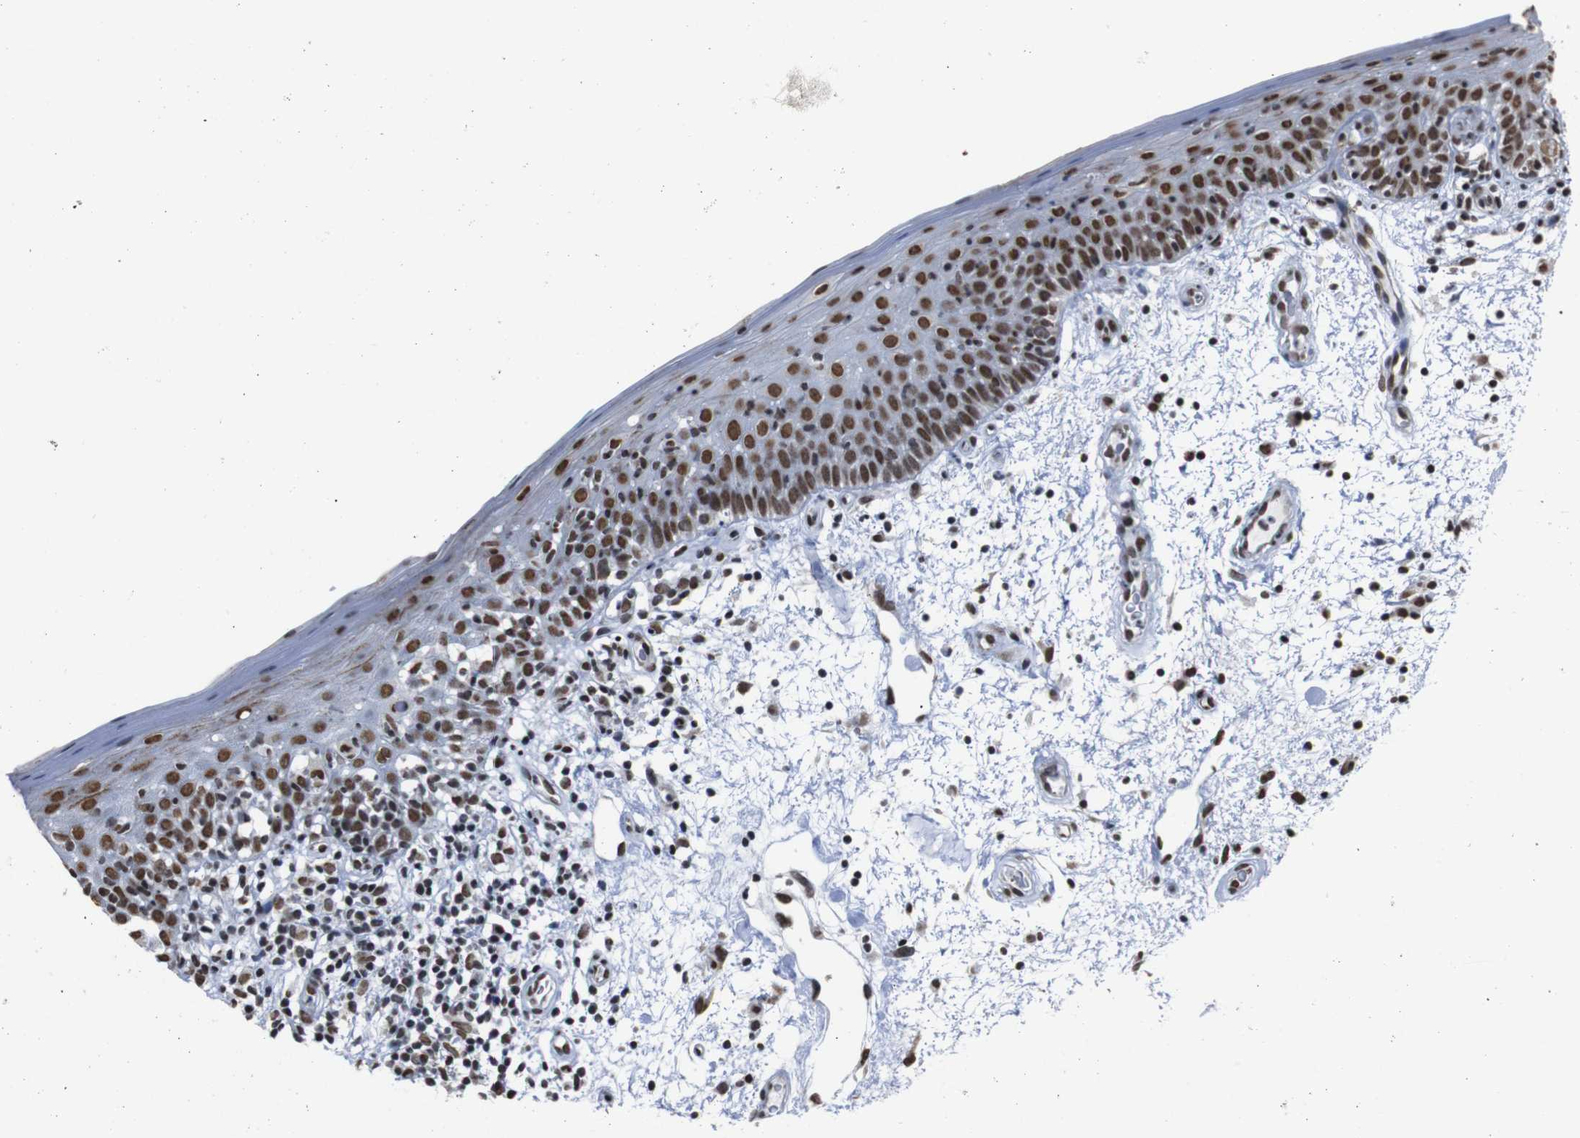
{"staining": {"intensity": "strong", "quantity": ">75%", "location": "cytoplasmic/membranous,nuclear"}, "tissue": "oral mucosa", "cell_type": "Squamous epithelial cells", "image_type": "normal", "snomed": [{"axis": "morphology", "description": "Normal tissue, NOS"}, {"axis": "morphology", "description": "Squamous cell carcinoma, NOS"}, {"axis": "topography", "description": "Skeletal muscle"}, {"axis": "topography", "description": "Oral tissue"}, {"axis": "topography", "description": "Head-Neck"}], "caption": "IHC photomicrograph of normal oral mucosa: oral mucosa stained using immunohistochemistry (IHC) displays high levels of strong protein expression localized specifically in the cytoplasmic/membranous,nuclear of squamous epithelial cells, appearing as a cytoplasmic/membranous,nuclear brown color.", "gene": "ROMO1", "patient": {"sex": "male", "age": 71}}